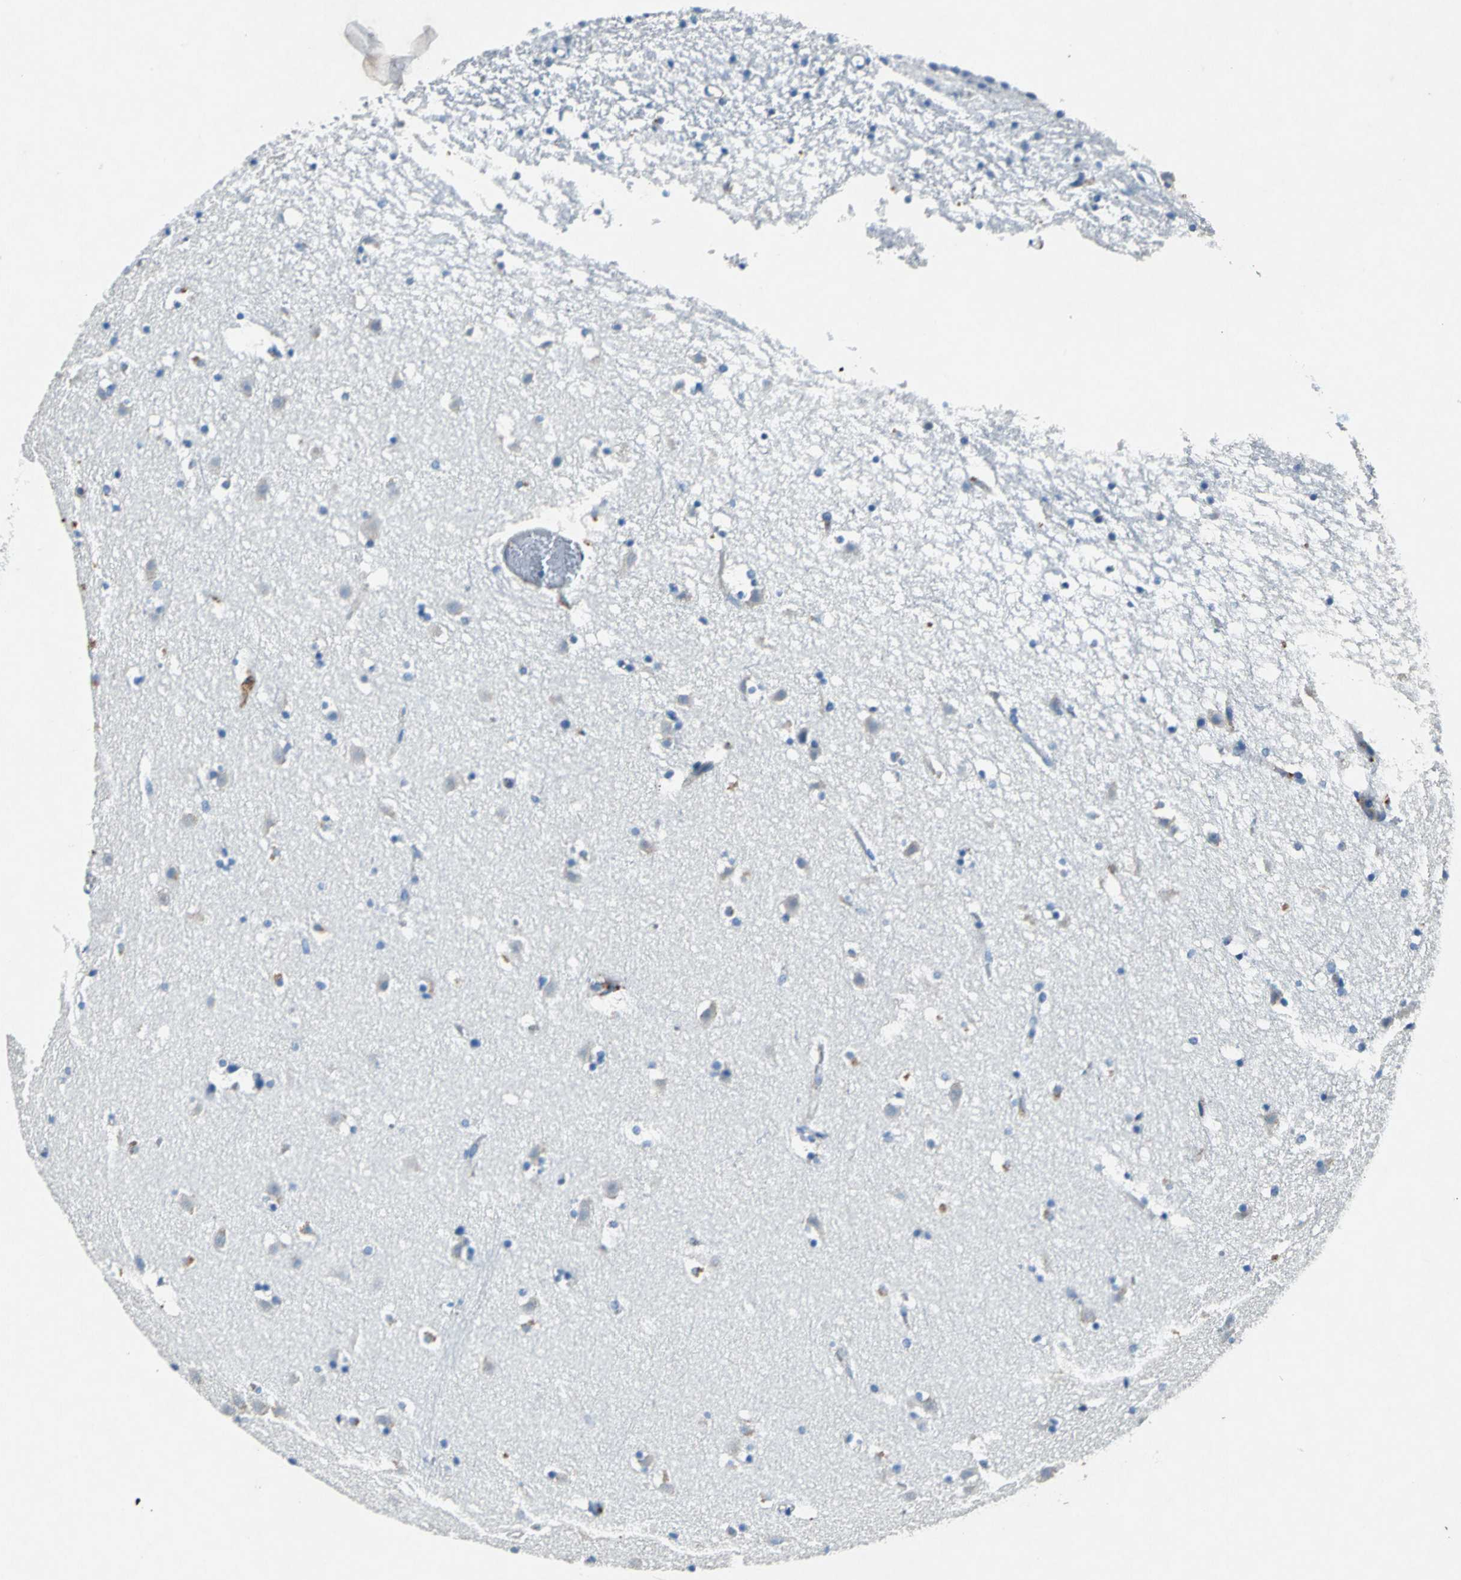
{"staining": {"intensity": "negative", "quantity": "none", "location": "none"}, "tissue": "caudate", "cell_type": "Glial cells", "image_type": "normal", "snomed": [{"axis": "morphology", "description": "Normal tissue, NOS"}, {"axis": "topography", "description": "Lateral ventricle wall"}], "caption": "Unremarkable caudate was stained to show a protein in brown. There is no significant staining in glial cells.", "gene": "RPS13", "patient": {"sex": "male", "age": 45}}